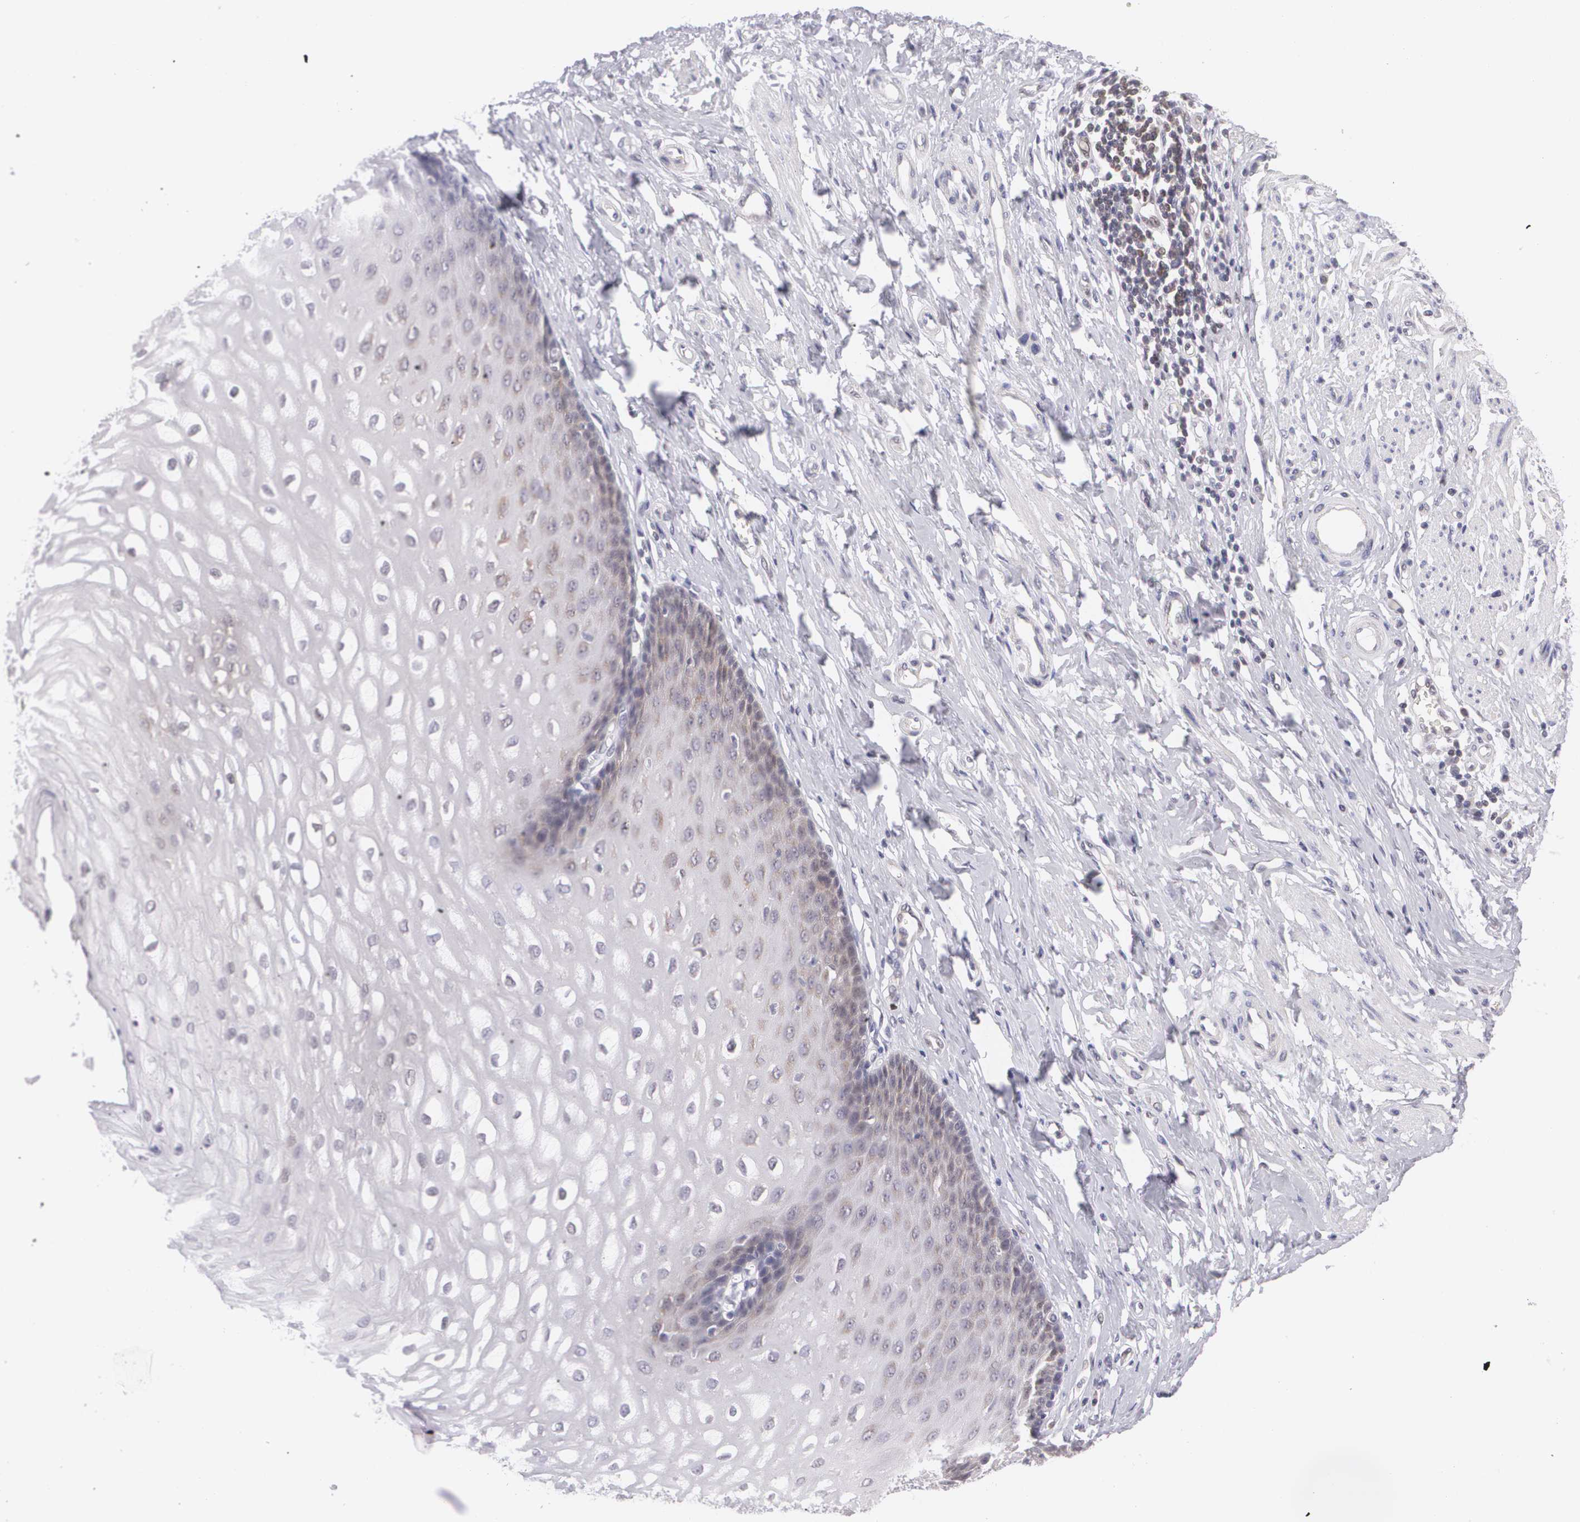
{"staining": {"intensity": "weak", "quantity": "25%-75%", "location": "cytoplasmic/membranous"}, "tissue": "esophagus", "cell_type": "Squamous epithelial cells", "image_type": "normal", "snomed": [{"axis": "morphology", "description": "Normal tissue, NOS"}, {"axis": "topography", "description": "Esophagus"}], "caption": "Brown immunohistochemical staining in unremarkable esophagus reveals weak cytoplasmic/membranous expression in about 25%-75% of squamous epithelial cells. Immunohistochemistry (ihc) stains the protein in brown and the nuclei are stained blue.", "gene": "BCL10", "patient": {"sex": "male", "age": 70}}